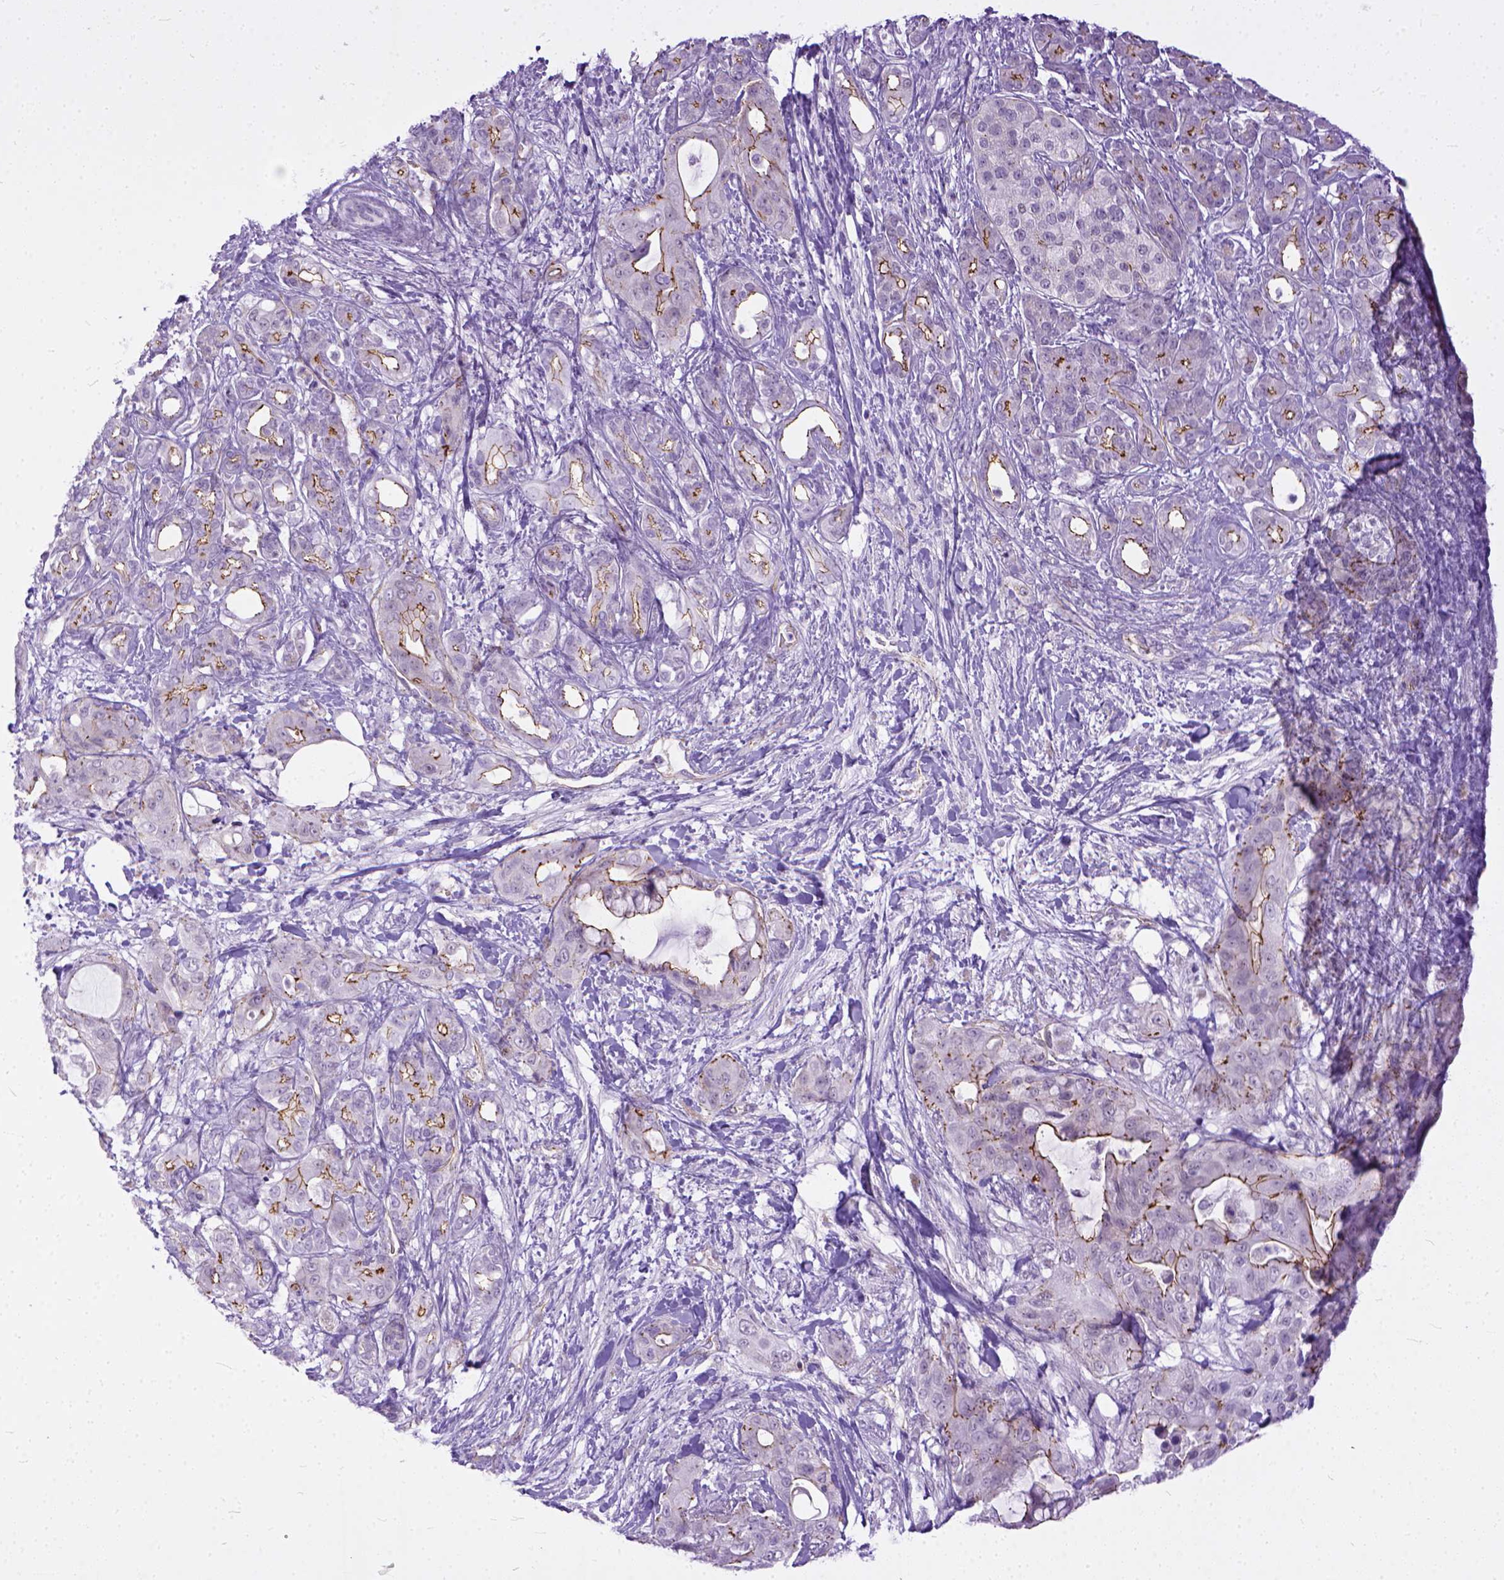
{"staining": {"intensity": "moderate", "quantity": "25%-75%", "location": "cytoplasmic/membranous"}, "tissue": "pancreatic cancer", "cell_type": "Tumor cells", "image_type": "cancer", "snomed": [{"axis": "morphology", "description": "Adenocarcinoma, NOS"}, {"axis": "topography", "description": "Pancreas"}], "caption": "A brown stain highlights moderate cytoplasmic/membranous expression of a protein in human pancreatic cancer tumor cells. The protein of interest is stained brown, and the nuclei are stained in blue (DAB IHC with brightfield microscopy, high magnification).", "gene": "ADGRF1", "patient": {"sex": "male", "age": 71}}